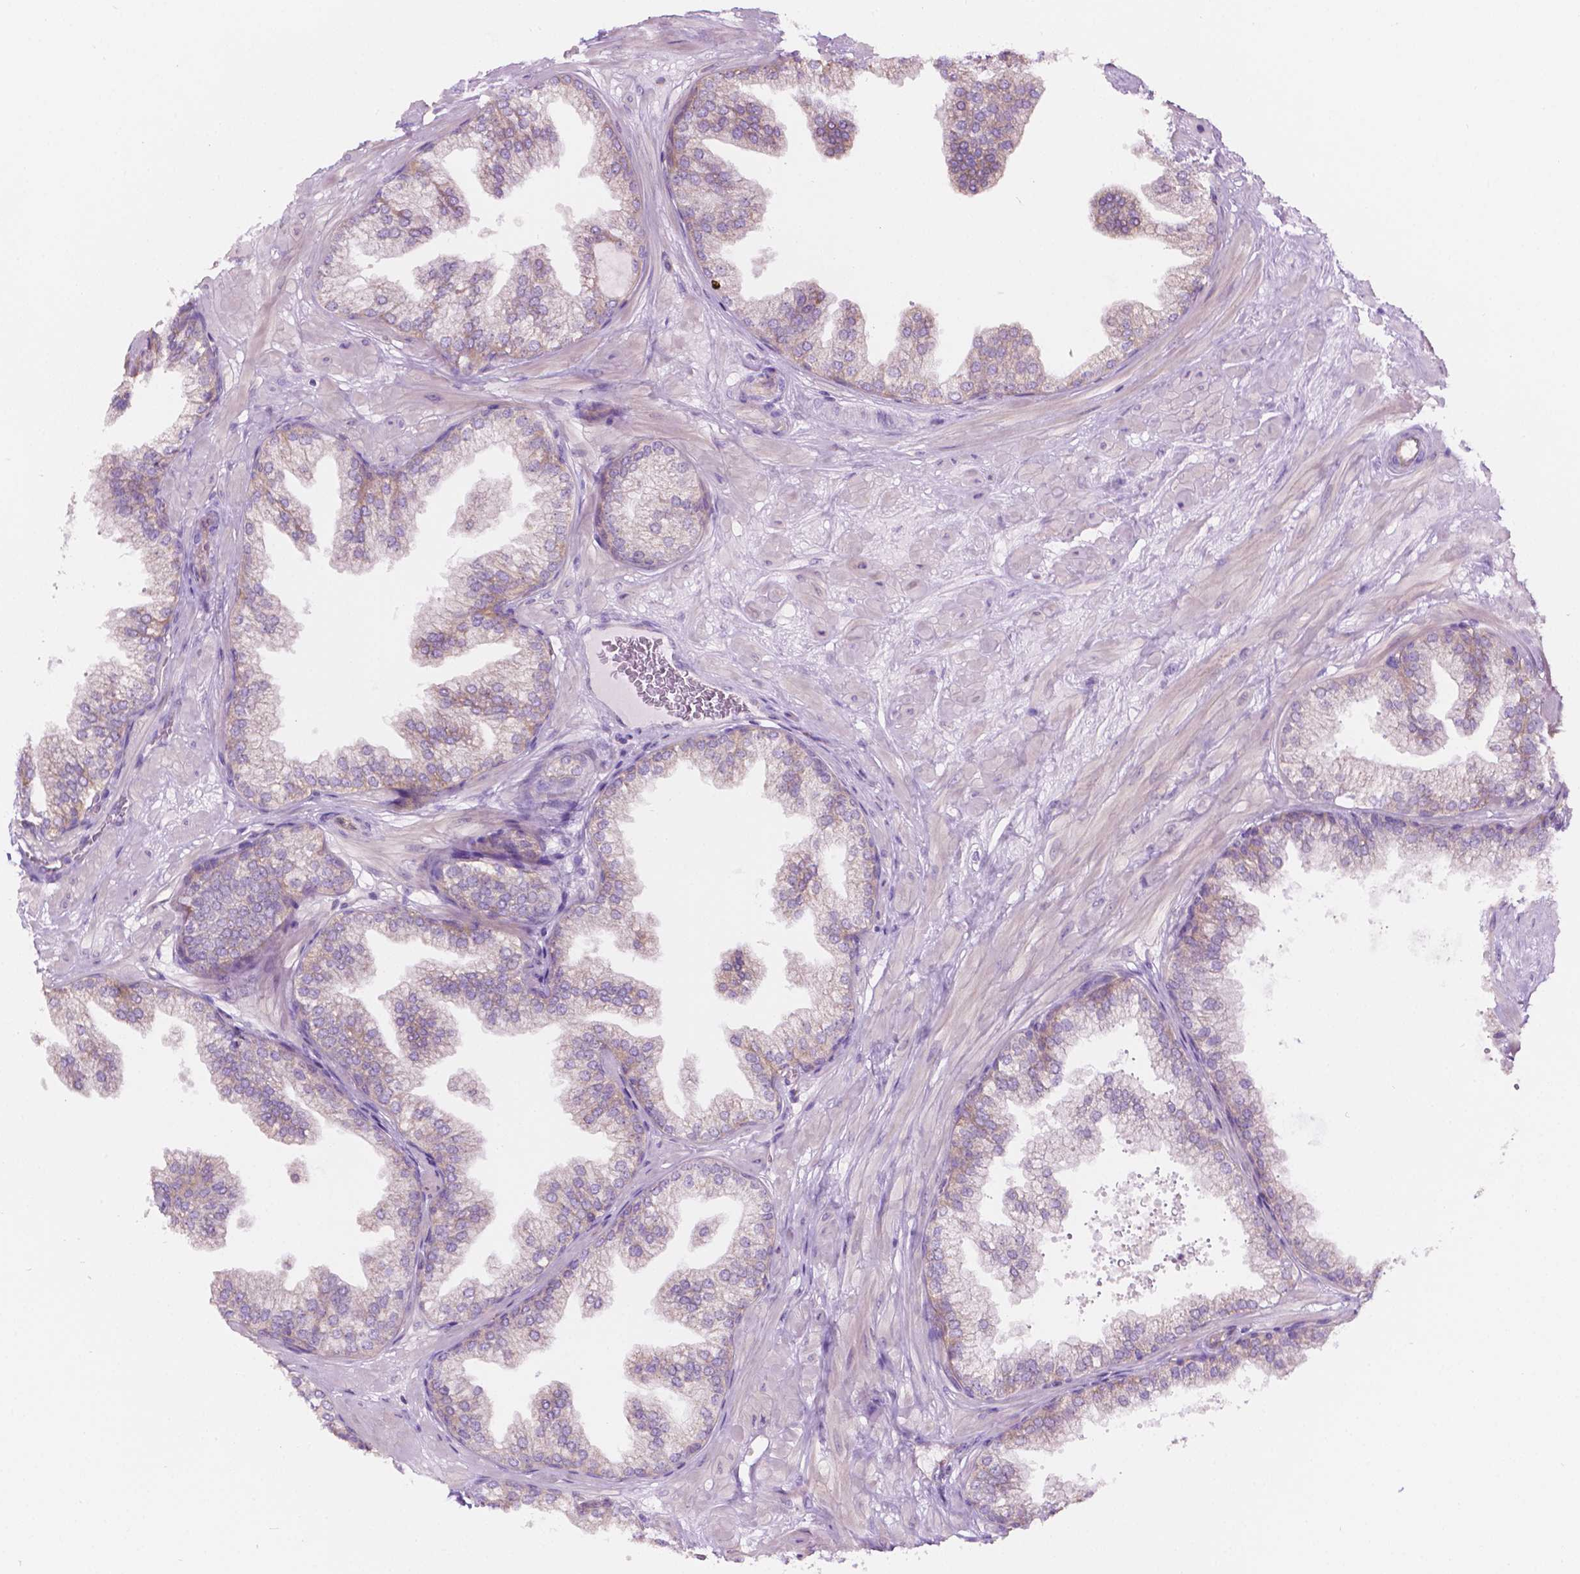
{"staining": {"intensity": "weak", "quantity": "25%-75%", "location": "cytoplasmic/membranous"}, "tissue": "prostate", "cell_type": "Glandular cells", "image_type": "normal", "snomed": [{"axis": "morphology", "description": "Normal tissue, NOS"}, {"axis": "topography", "description": "Prostate"}], "caption": "Glandular cells demonstrate weak cytoplasmic/membranous staining in approximately 25%-75% of cells in normal prostate. (Stains: DAB in brown, nuclei in blue, Microscopy: brightfield microscopy at high magnification).", "gene": "NOS1AP", "patient": {"sex": "male", "age": 37}}